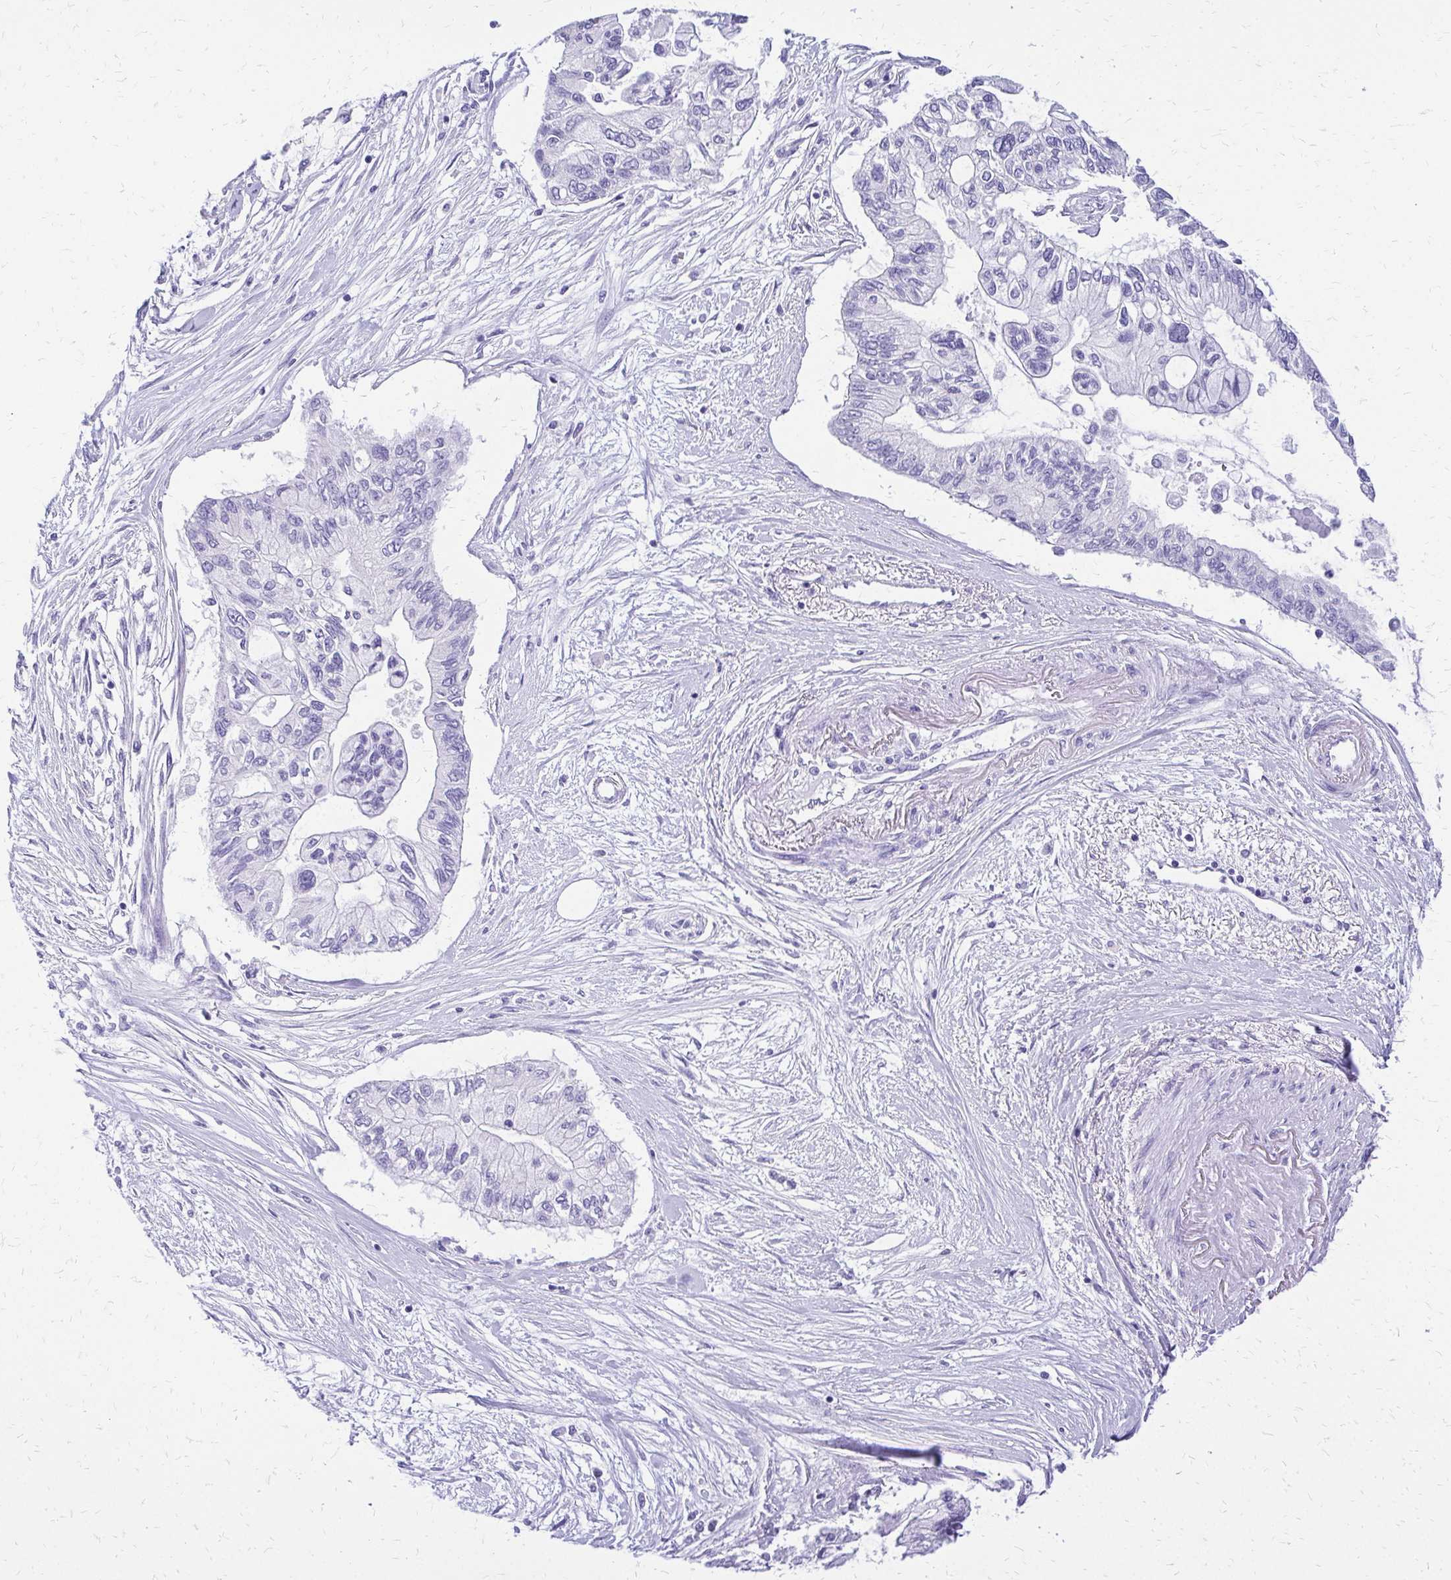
{"staining": {"intensity": "negative", "quantity": "none", "location": "none"}, "tissue": "pancreatic cancer", "cell_type": "Tumor cells", "image_type": "cancer", "snomed": [{"axis": "morphology", "description": "Adenocarcinoma, NOS"}, {"axis": "topography", "description": "Pancreas"}], "caption": "A high-resolution photomicrograph shows immunohistochemistry (IHC) staining of pancreatic cancer, which shows no significant staining in tumor cells.", "gene": "SLC32A1", "patient": {"sex": "female", "age": 77}}